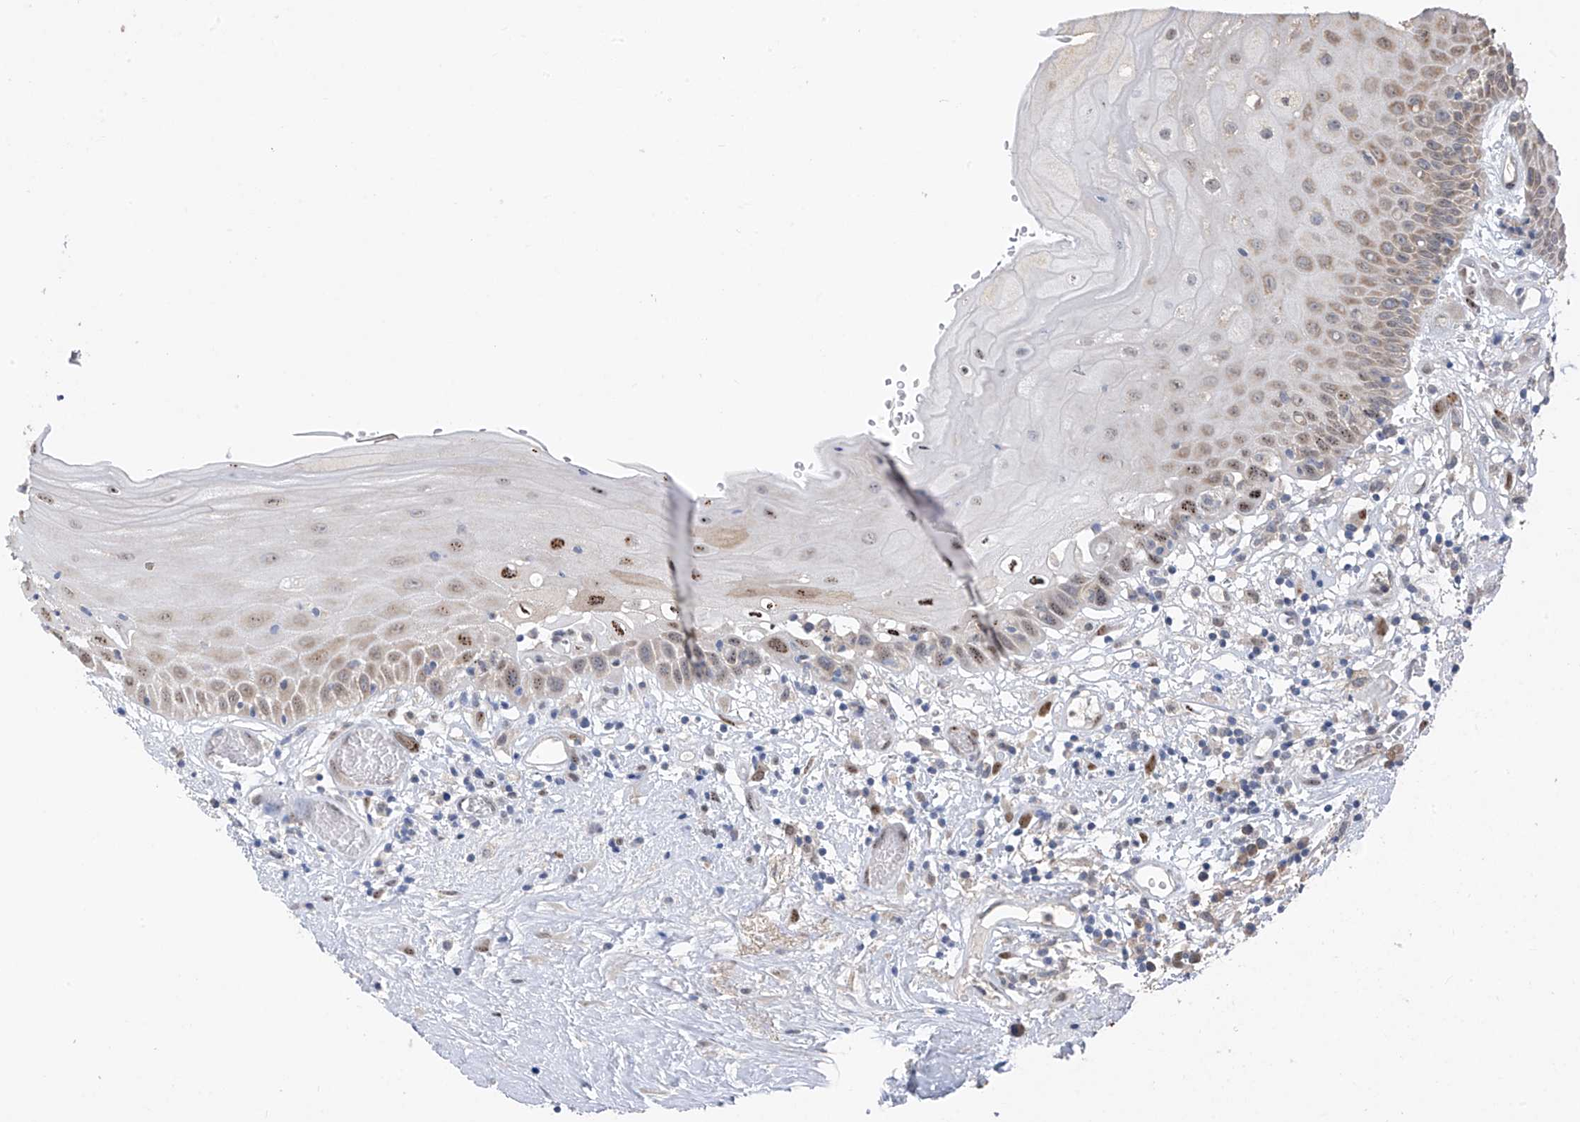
{"staining": {"intensity": "moderate", "quantity": "25%-75%", "location": "cytoplasmic/membranous,nuclear"}, "tissue": "oral mucosa", "cell_type": "Squamous epithelial cells", "image_type": "normal", "snomed": [{"axis": "morphology", "description": "Normal tissue, NOS"}, {"axis": "topography", "description": "Oral tissue"}], "caption": "Squamous epithelial cells demonstrate medium levels of moderate cytoplasmic/membranous,nuclear staining in approximately 25%-75% of cells in normal human oral mucosa.", "gene": "RPL4", "patient": {"sex": "female", "age": 76}}